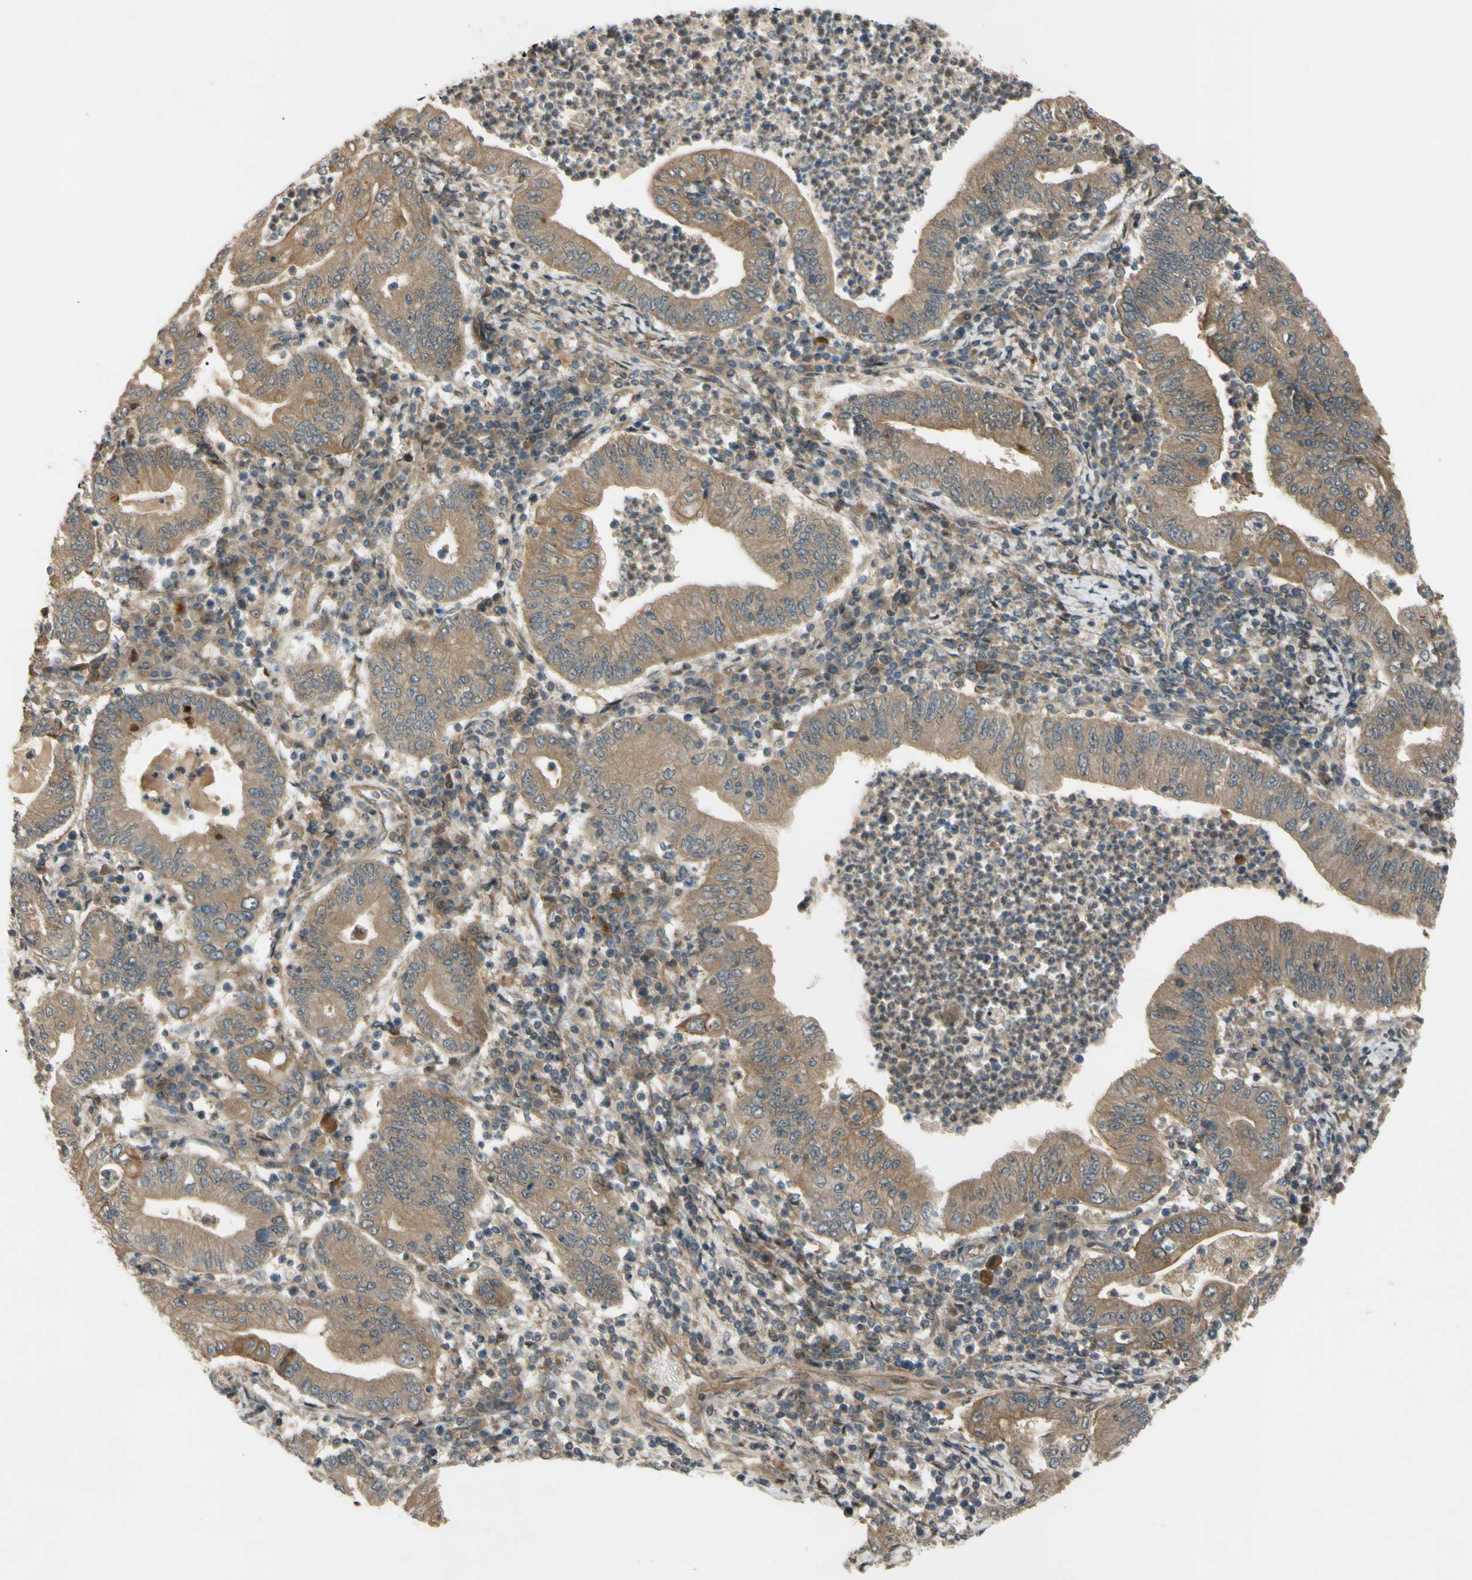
{"staining": {"intensity": "moderate", "quantity": ">75%", "location": "cytoplasmic/membranous"}, "tissue": "stomach cancer", "cell_type": "Tumor cells", "image_type": "cancer", "snomed": [{"axis": "morphology", "description": "Normal tissue, NOS"}, {"axis": "morphology", "description": "Adenocarcinoma, NOS"}, {"axis": "topography", "description": "Esophagus"}, {"axis": "topography", "description": "Stomach, upper"}, {"axis": "topography", "description": "Peripheral nerve tissue"}], "caption": "Immunohistochemical staining of adenocarcinoma (stomach) demonstrates medium levels of moderate cytoplasmic/membranous expression in approximately >75% of tumor cells.", "gene": "FLII", "patient": {"sex": "male", "age": 62}}